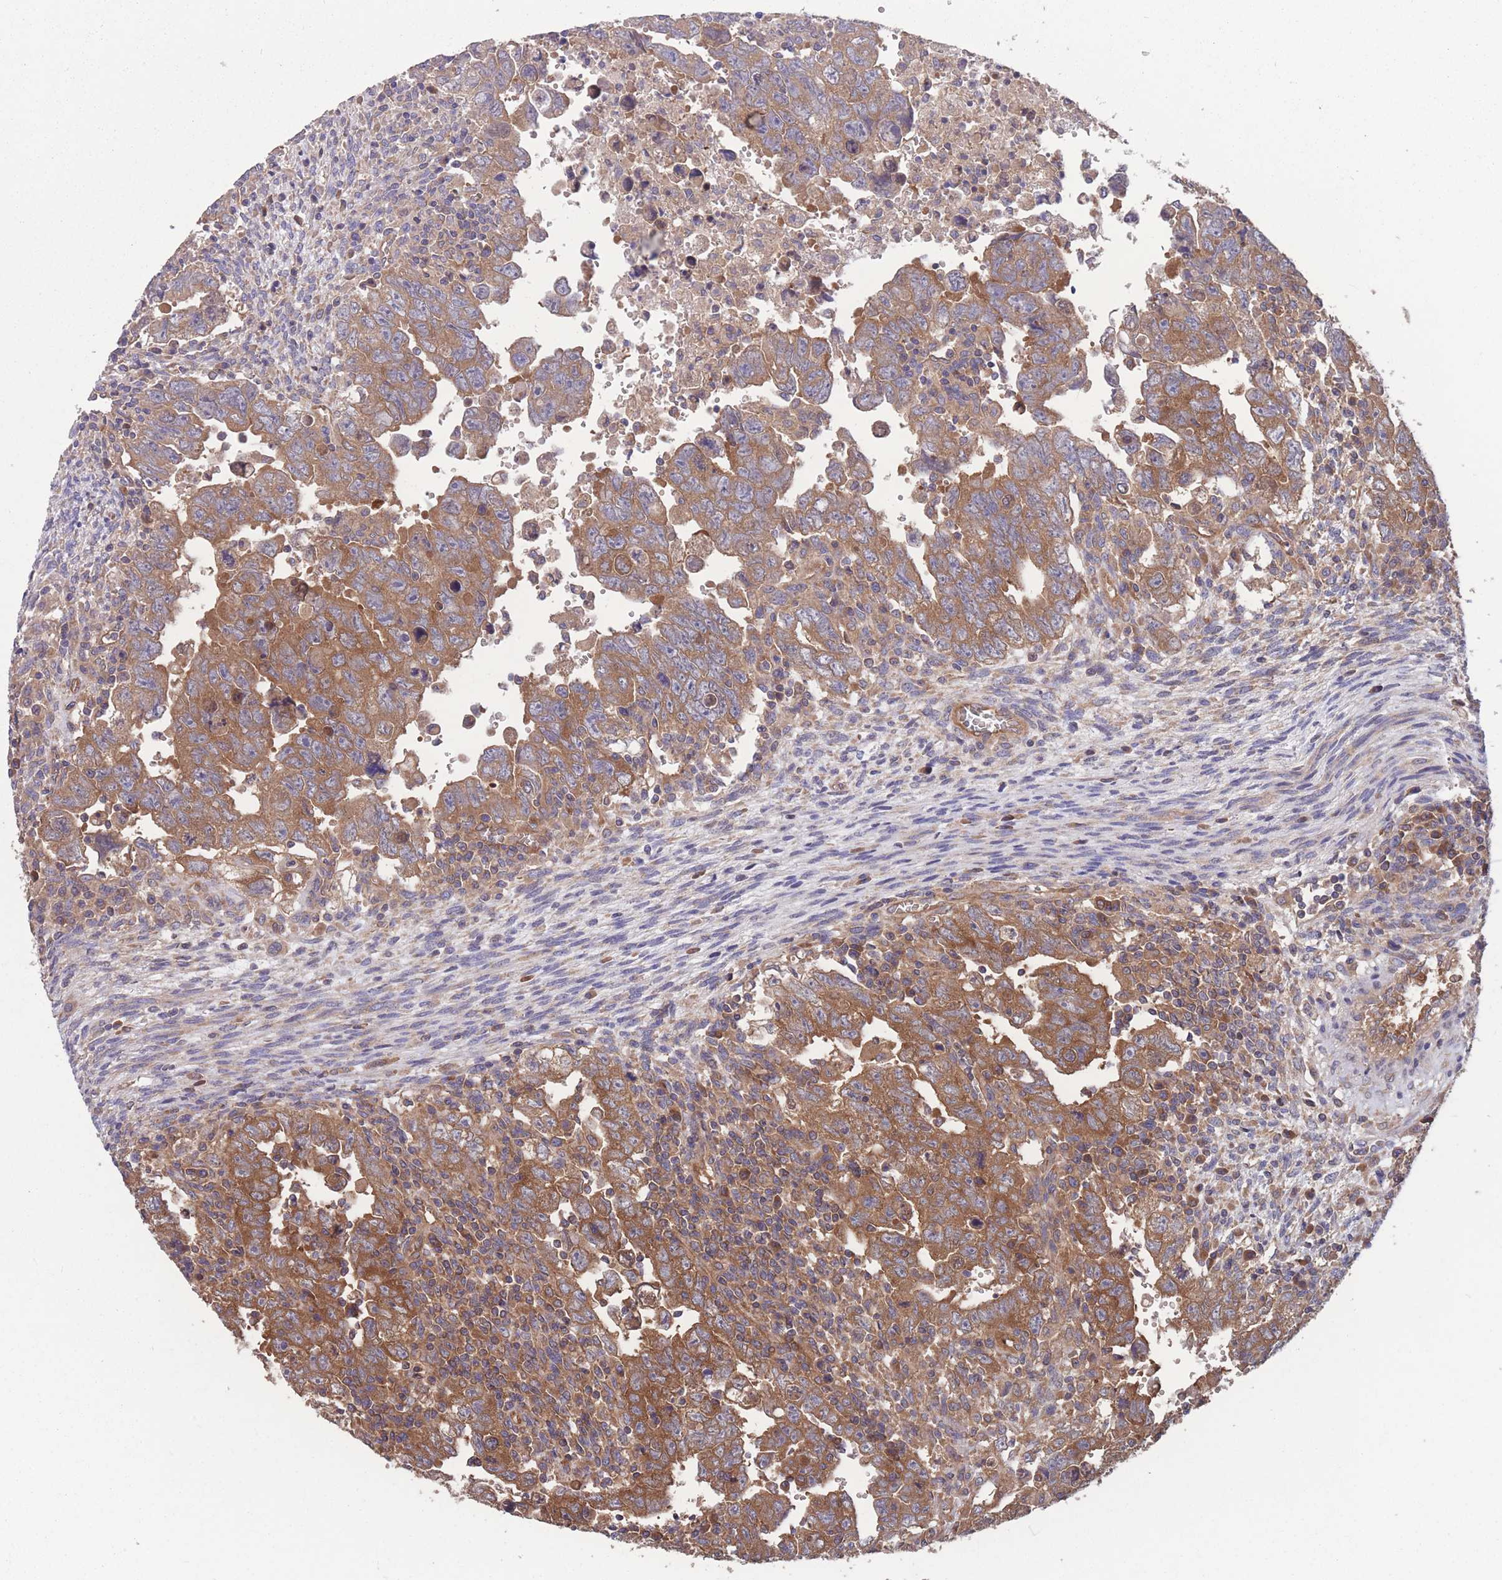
{"staining": {"intensity": "moderate", "quantity": ">75%", "location": "cytoplasmic/membranous"}, "tissue": "testis cancer", "cell_type": "Tumor cells", "image_type": "cancer", "snomed": [{"axis": "morphology", "description": "Carcinoma, Embryonal, NOS"}, {"axis": "topography", "description": "Testis"}], "caption": "Brown immunohistochemical staining in human testis embryonal carcinoma shows moderate cytoplasmic/membranous staining in about >75% of tumor cells.", "gene": "ZPR1", "patient": {"sex": "male", "age": 28}}